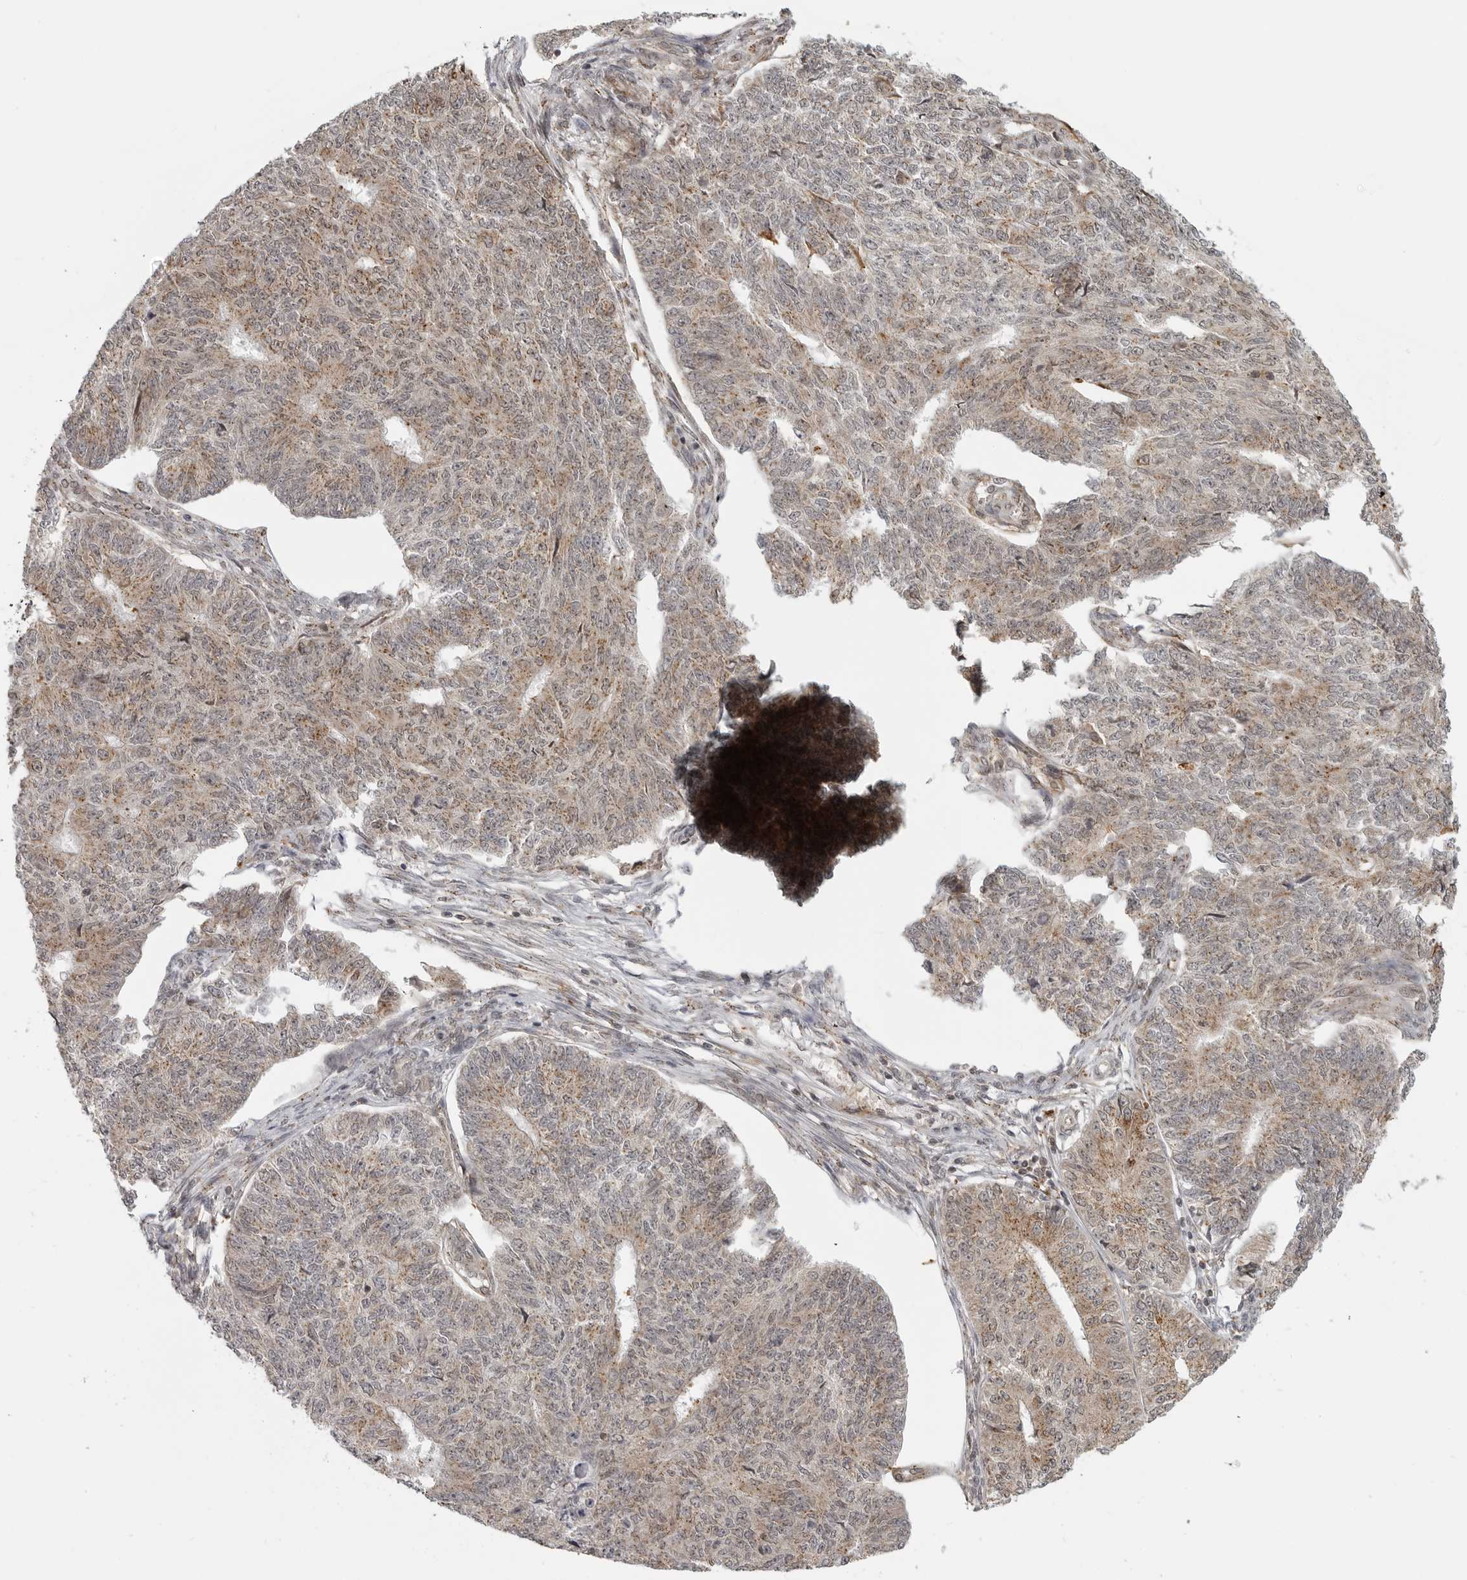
{"staining": {"intensity": "weak", "quantity": ">75%", "location": "cytoplasmic/membranous"}, "tissue": "endometrial cancer", "cell_type": "Tumor cells", "image_type": "cancer", "snomed": [{"axis": "morphology", "description": "Adenocarcinoma, NOS"}, {"axis": "topography", "description": "Endometrium"}], "caption": "A low amount of weak cytoplasmic/membranous positivity is seen in approximately >75% of tumor cells in endometrial cancer tissue. The staining was performed using DAB (3,3'-diaminobenzidine), with brown indicating positive protein expression. Nuclei are stained blue with hematoxylin.", "gene": "COPA", "patient": {"sex": "female", "age": 32}}